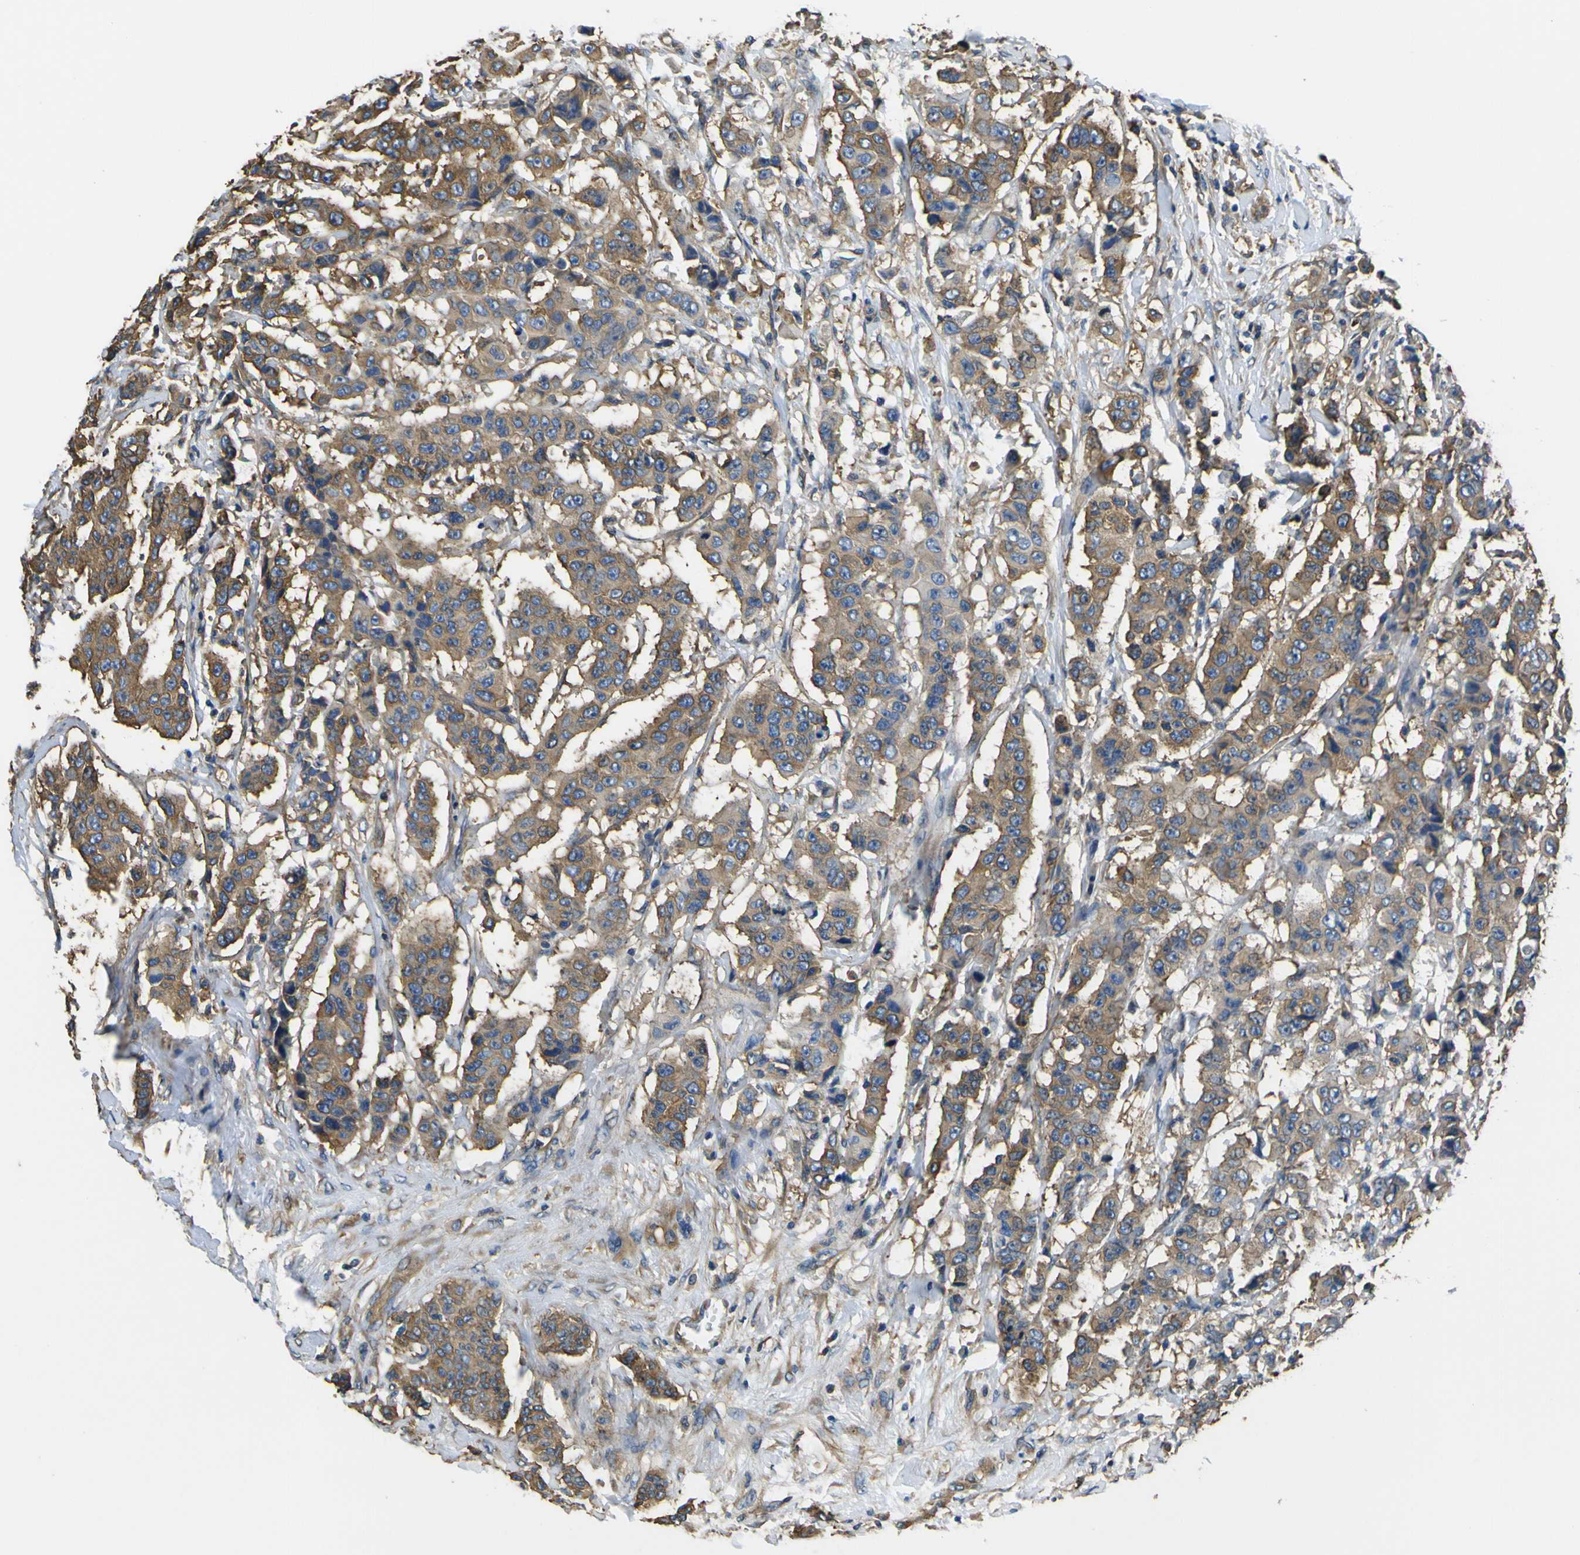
{"staining": {"intensity": "moderate", "quantity": ">75%", "location": "cytoplasmic/membranous"}, "tissue": "breast cancer", "cell_type": "Tumor cells", "image_type": "cancer", "snomed": [{"axis": "morphology", "description": "Duct carcinoma"}, {"axis": "topography", "description": "Breast"}], "caption": "The micrograph demonstrates a brown stain indicating the presence of a protein in the cytoplasmic/membranous of tumor cells in breast intraductal carcinoma.", "gene": "TUBB", "patient": {"sex": "female", "age": 40}}